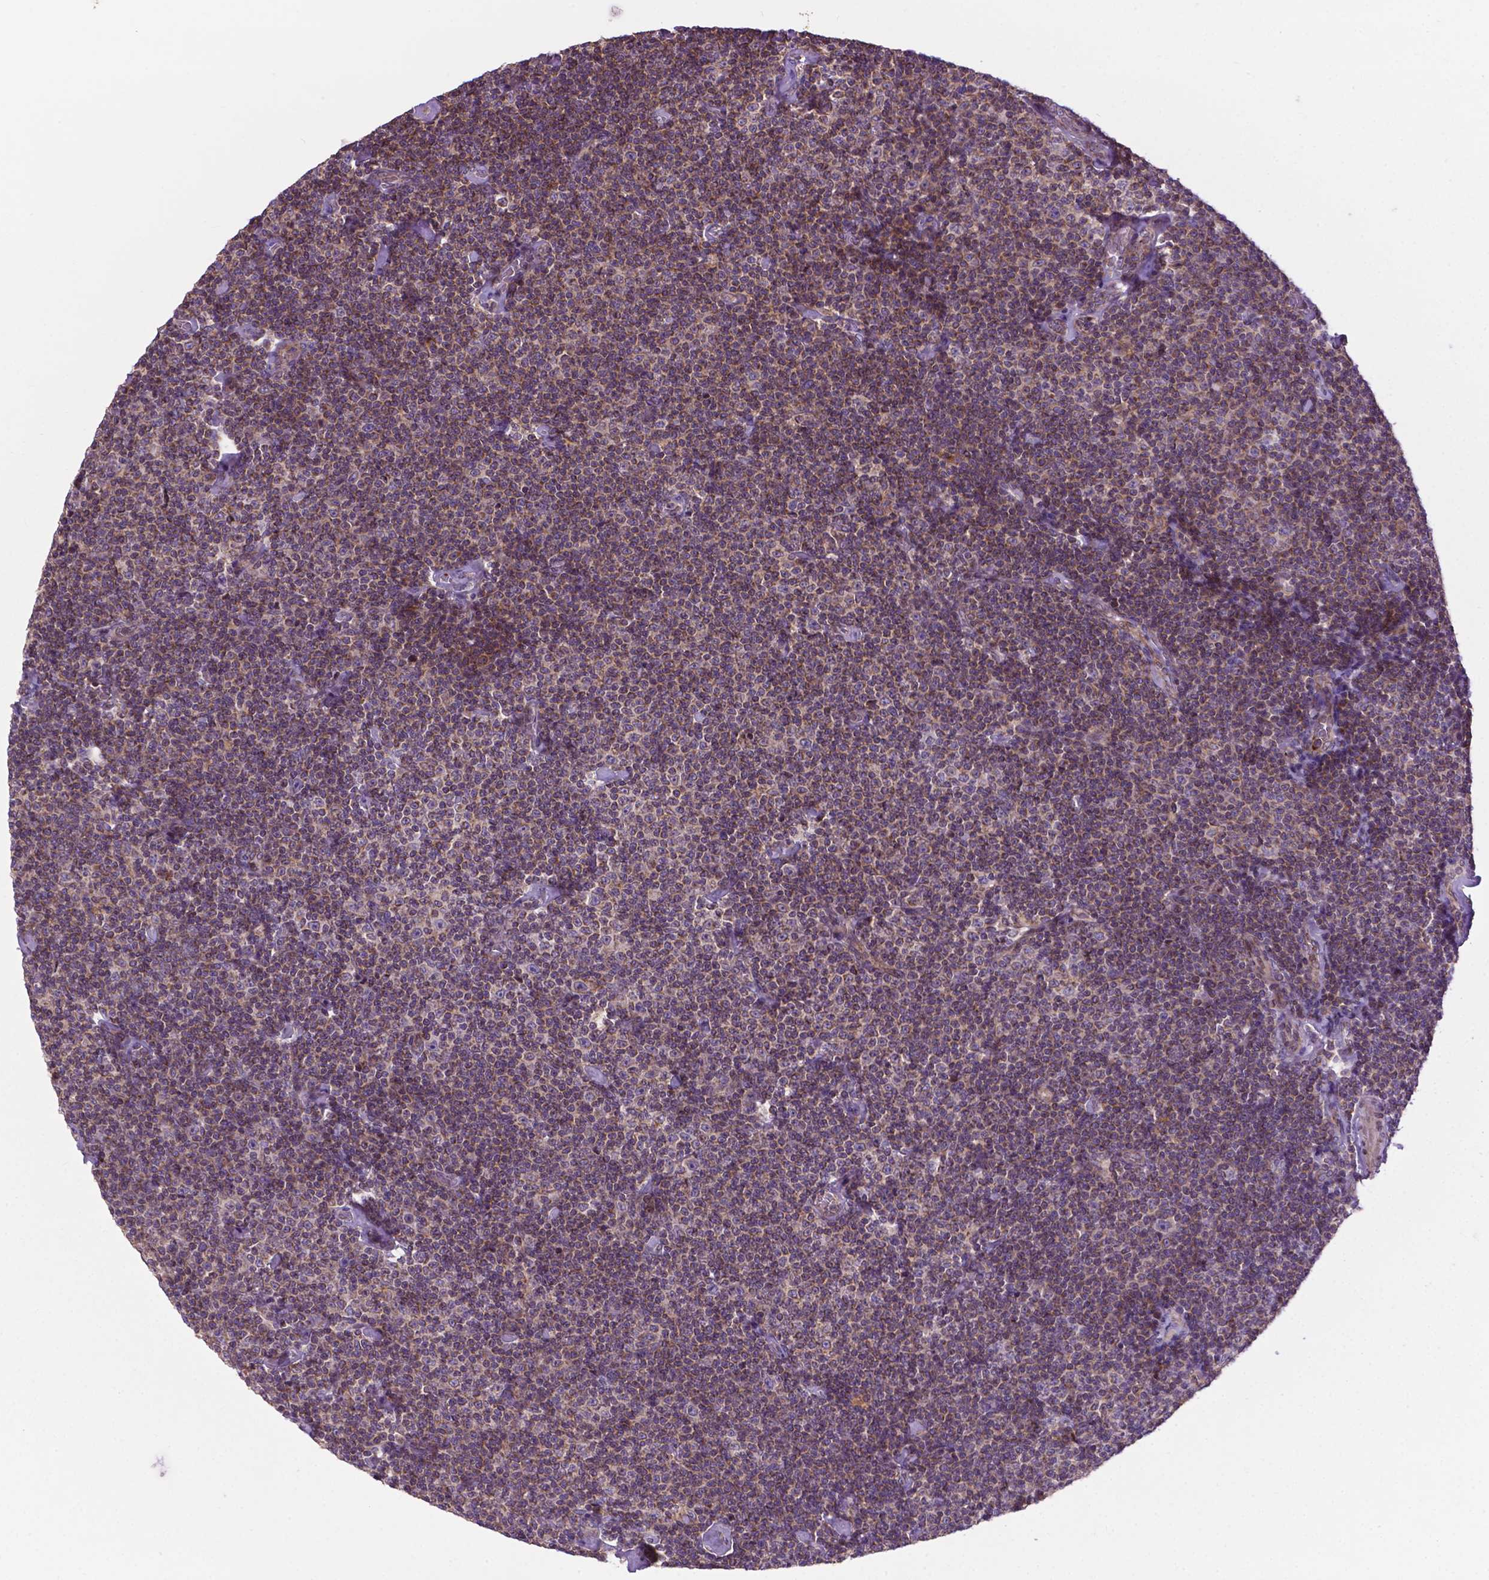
{"staining": {"intensity": "weak", "quantity": ">75%", "location": "cytoplasmic/membranous"}, "tissue": "lymphoma", "cell_type": "Tumor cells", "image_type": "cancer", "snomed": [{"axis": "morphology", "description": "Malignant lymphoma, non-Hodgkin's type, Low grade"}, {"axis": "topography", "description": "Lymph node"}], "caption": "DAB immunohistochemical staining of lymphoma displays weak cytoplasmic/membranous protein staining in approximately >75% of tumor cells. The protein is shown in brown color, while the nuclei are stained blue.", "gene": "SPNS2", "patient": {"sex": "male", "age": 81}}